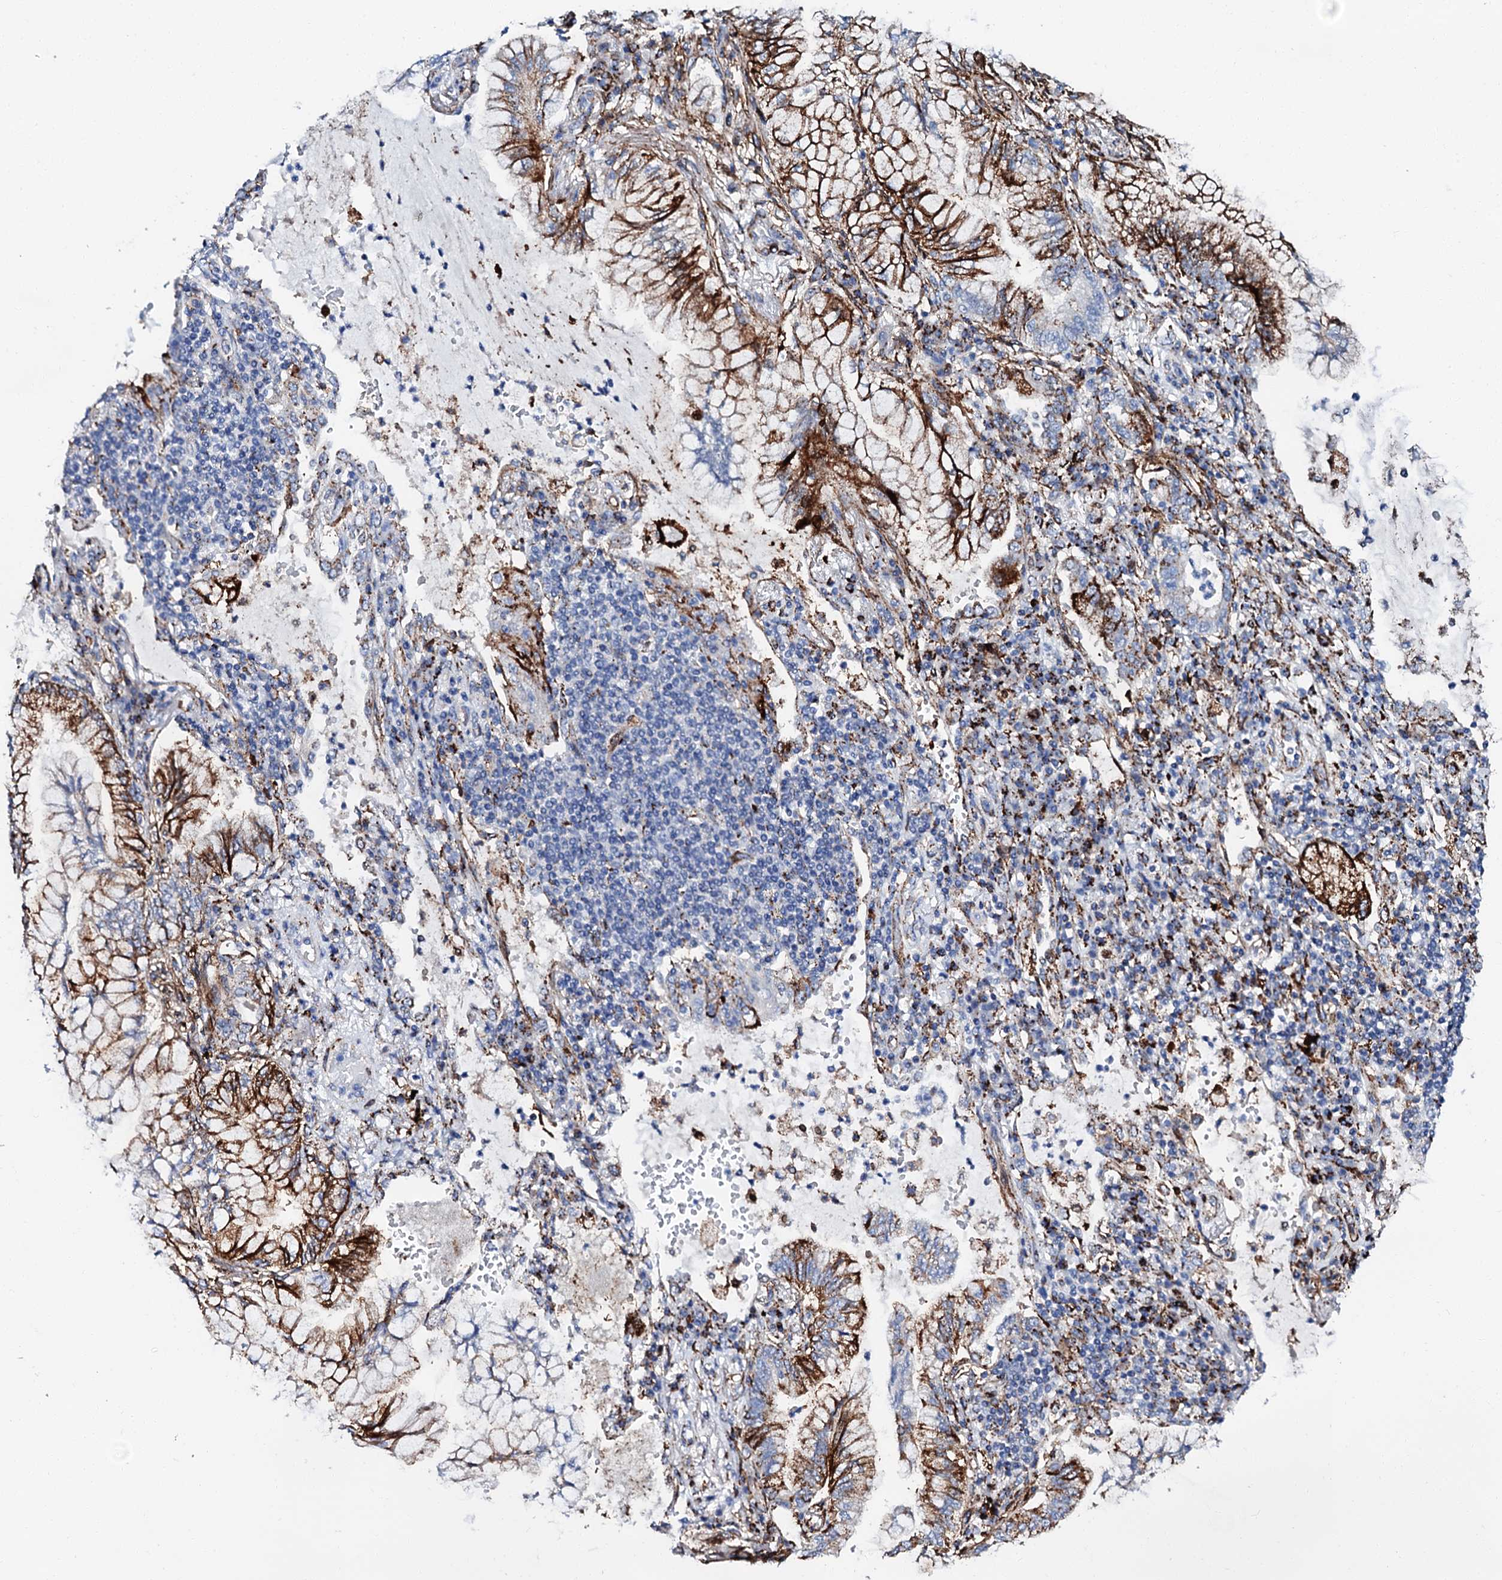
{"staining": {"intensity": "strong", "quantity": "25%-75%", "location": "cytoplasmic/membranous"}, "tissue": "lung cancer", "cell_type": "Tumor cells", "image_type": "cancer", "snomed": [{"axis": "morphology", "description": "Adenocarcinoma, NOS"}, {"axis": "topography", "description": "Lung"}], "caption": "Strong cytoplasmic/membranous expression is present in about 25%-75% of tumor cells in lung cancer (adenocarcinoma).", "gene": "MED13L", "patient": {"sex": "female", "age": 70}}